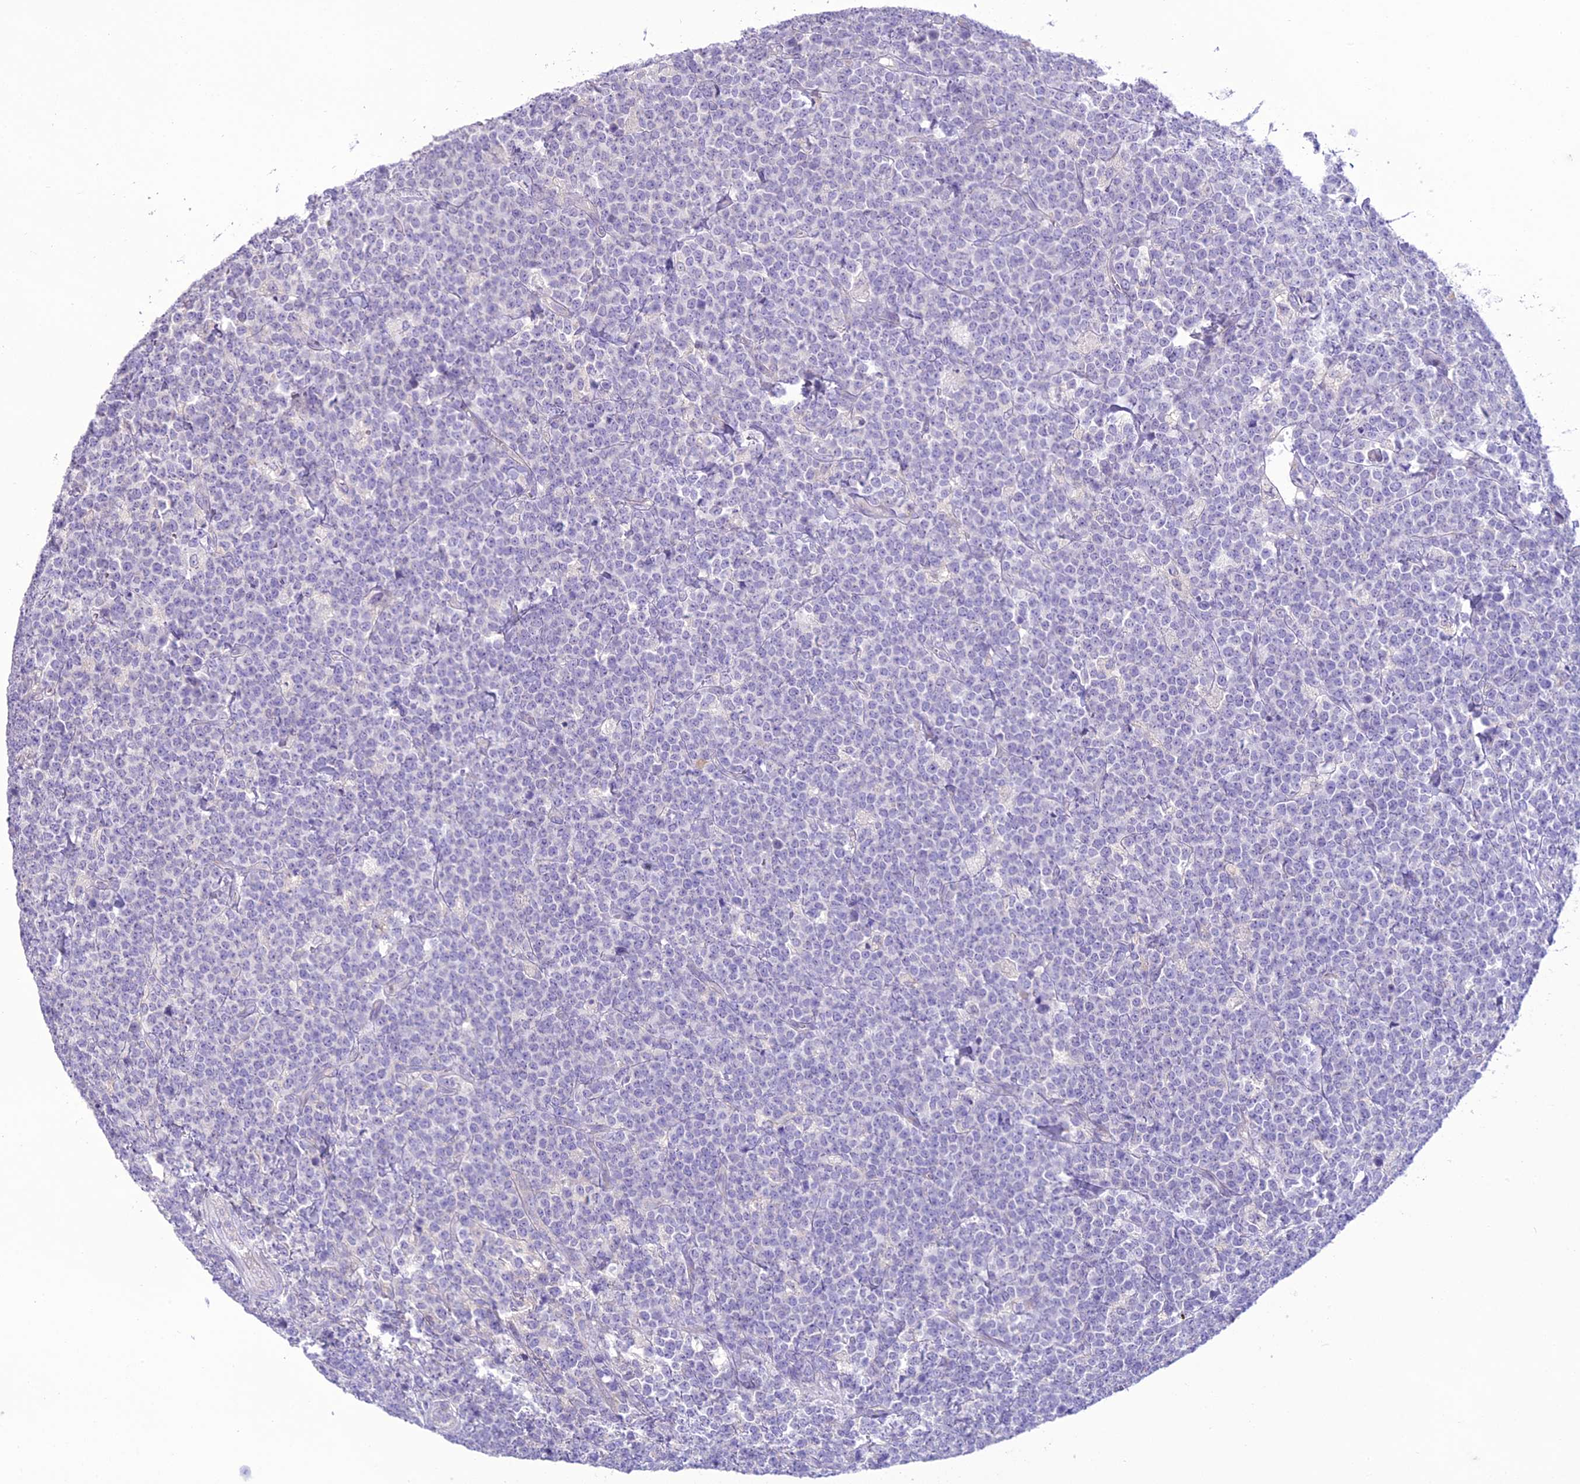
{"staining": {"intensity": "negative", "quantity": "none", "location": "none"}, "tissue": "lymphoma", "cell_type": "Tumor cells", "image_type": "cancer", "snomed": [{"axis": "morphology", "description": "Malignant lymphoma, non-Hodgkin's type, High grade"}, {"axis": "topography", "description": "Small intestine"}], "caption": "Tumor cells show no significant protein staining in high-grade malignant lymphoma, non-Hodgkin's type.", "gene": "SCRT1", "patient": {"sex": "male", "age": 8}}